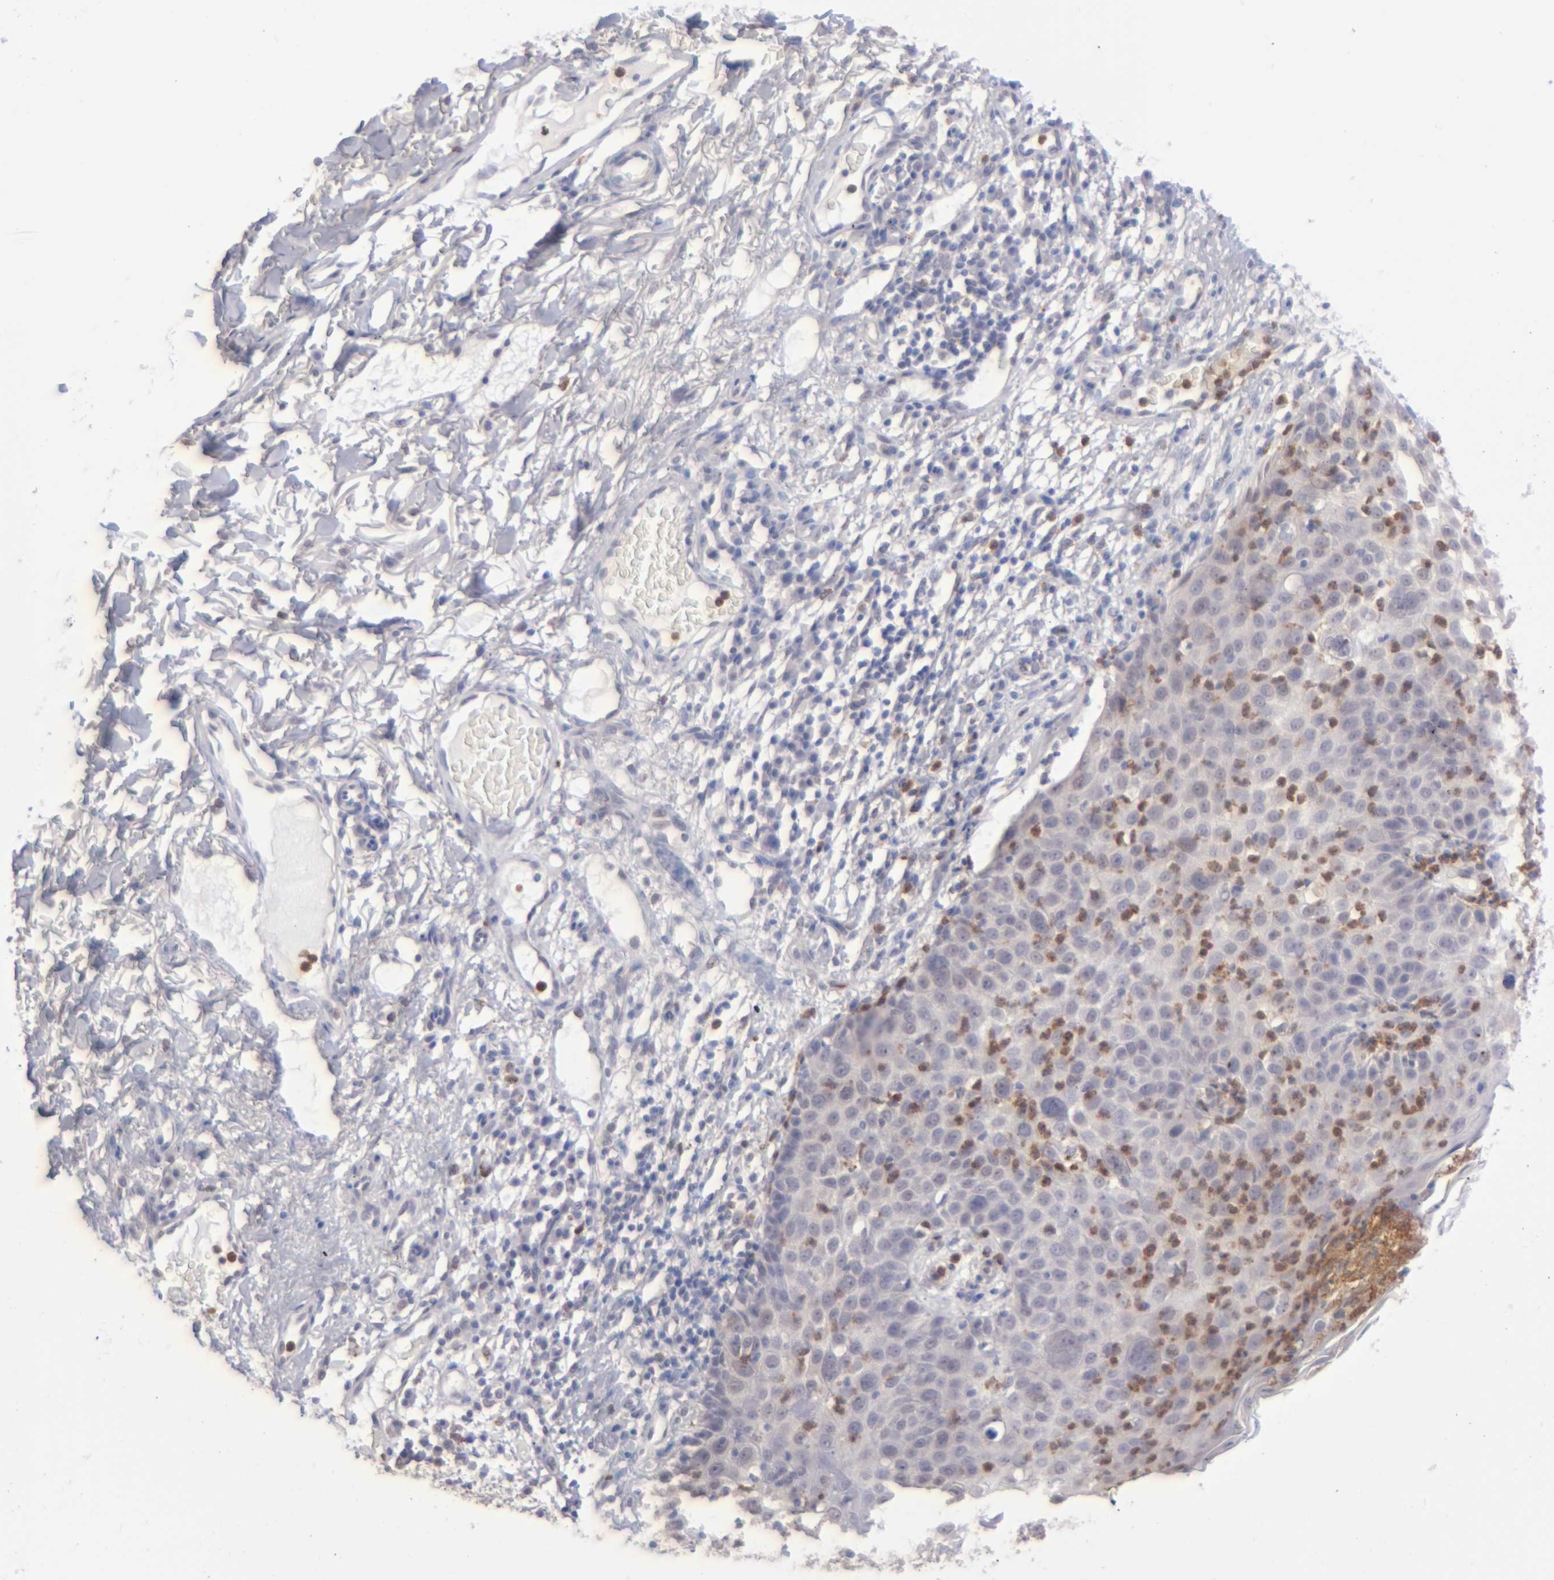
{"staining": {"intensity": "negative", "quantity": "none", "location": "none"}, "tissue": "skin cancer", "cell_type": "Tumor cells", "image_type": "cancer", "snomed": [{"axis": "morphology", "description": "Squamous cell carcinoma, NOS"}, {"axis": "topography", "description": "Skin"}], "caption": "A micrograph of human skin cancer (squamous cell carcinoma) is negative for staining in tumor cells.", "gene": "MGAM", "patient": {"sex": "male", "age": 87}}